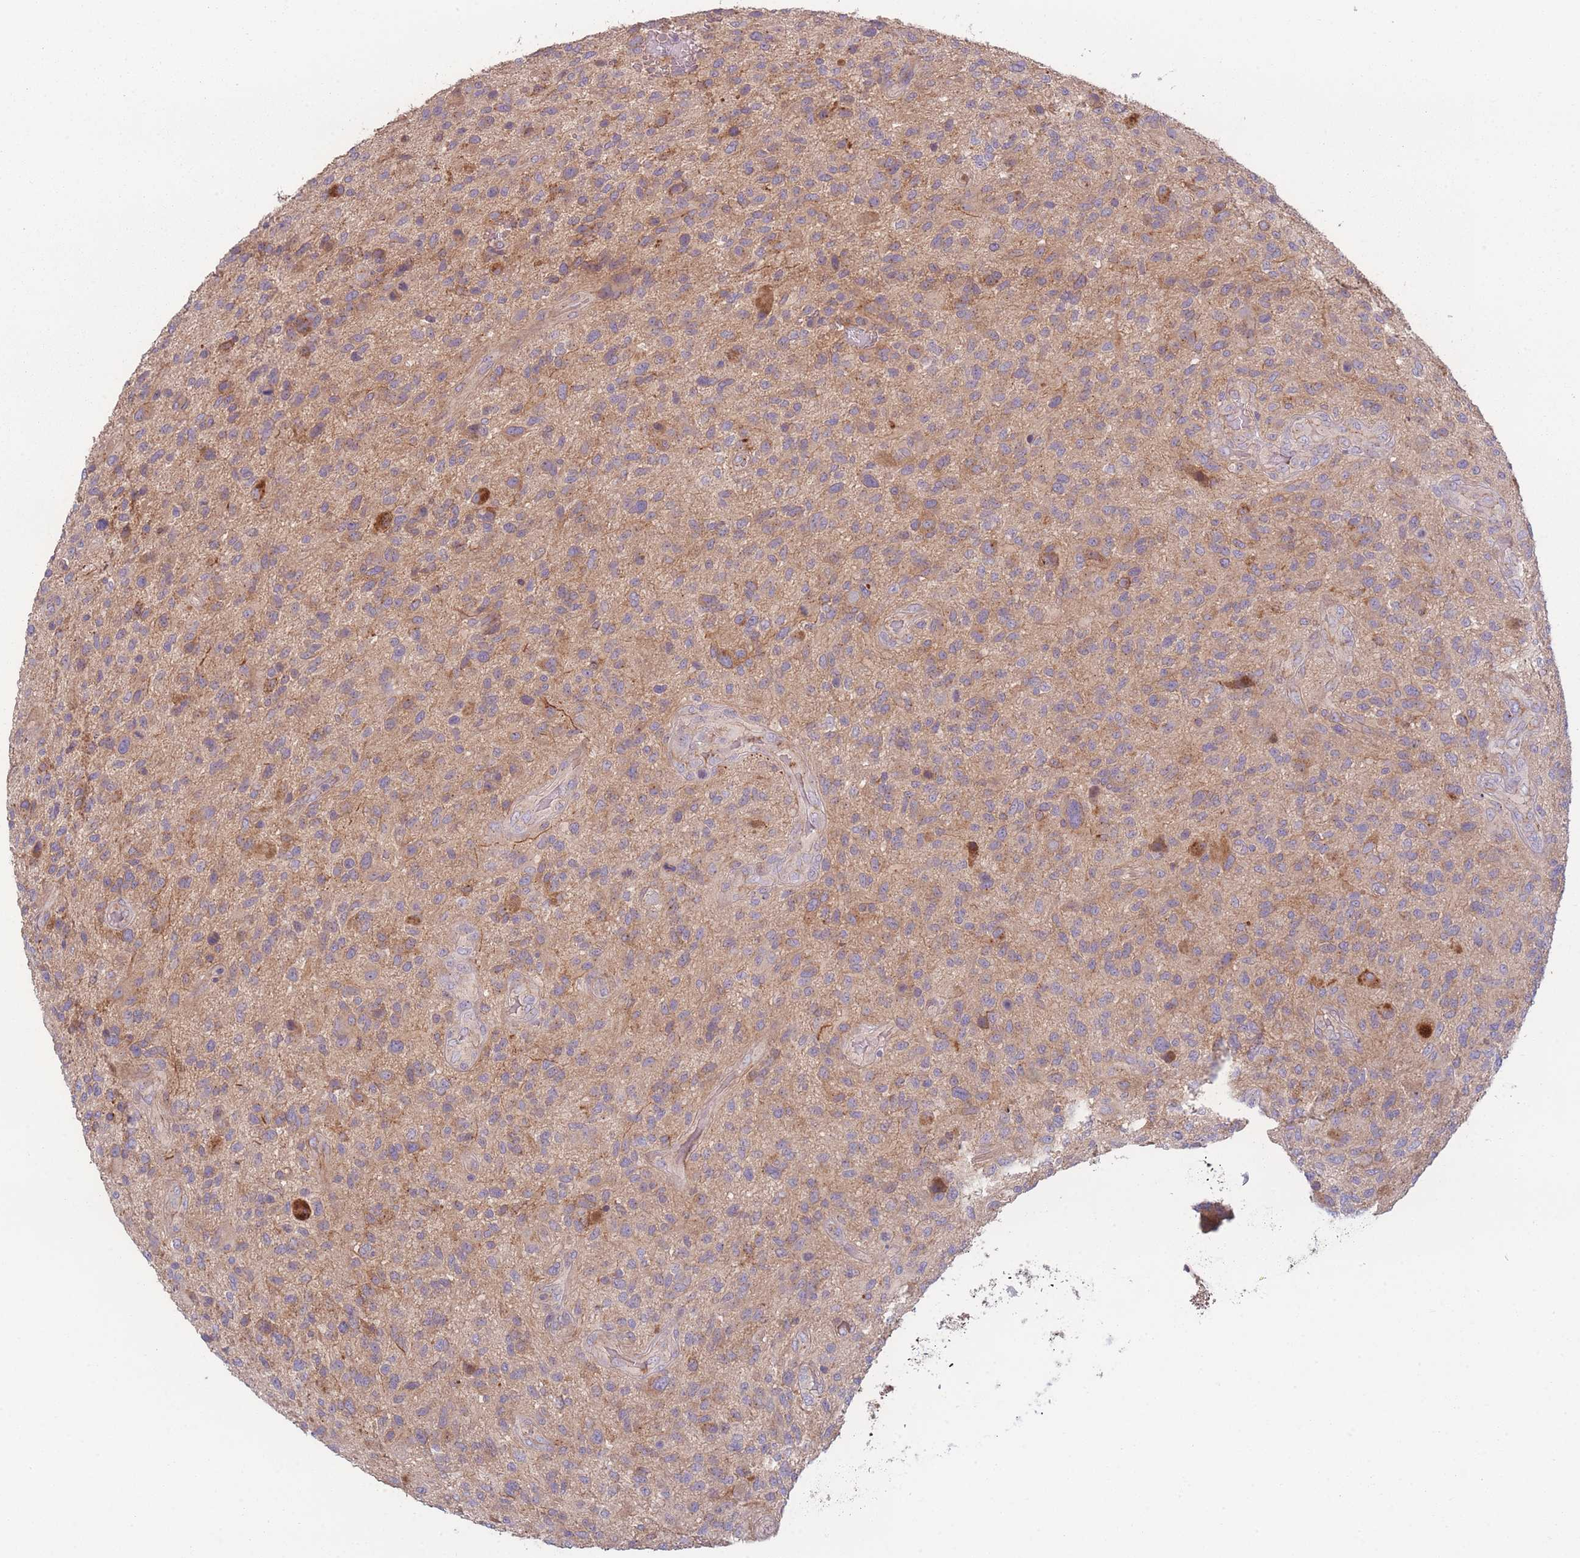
{"staining": {"intensity": "moderate", "quantity": "<25%", "location": "cytoplasmic/membranous"}, "tissue": "glioma", "cell_type": "Tumor cells", "image_type": "cancer", "snomed": [{"axis": "morphology", "description": "Glioma, malignant, High grade"}, {"axis": "topography", "description": "Brain"}], "caption": "This image exhibits immunohistochemistry staining of human malignant glioma (high-grade), with low moderate cytoplasmic/membranous staining in approximately <25% of tumor cells.", "gene": "STEAP3", "patient": {"sex": "male", "age": 47}}